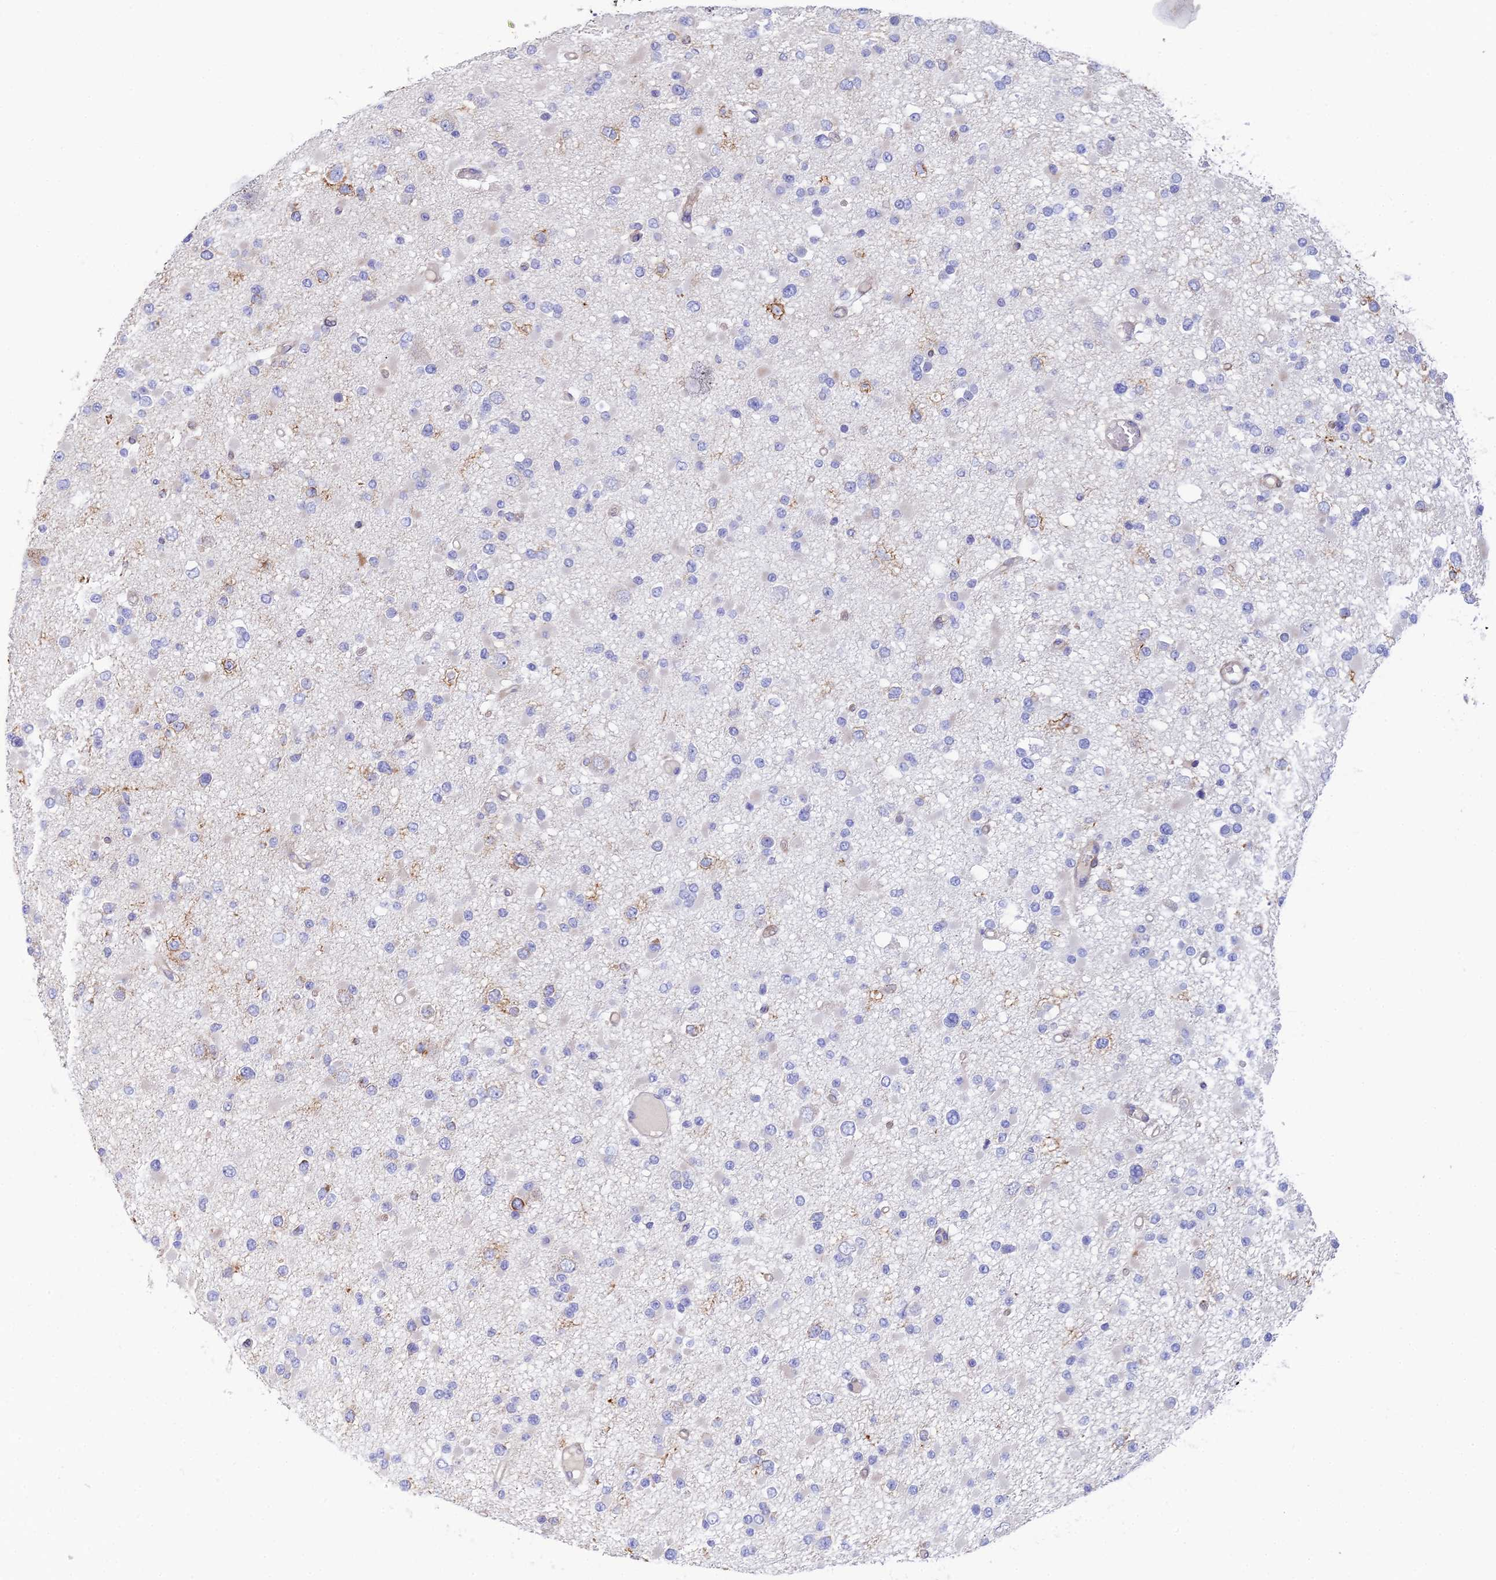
{"staining": {"intensity": "negative", "quantity": "none", "location": "none"}, "tissue": "glioma", "cell_type": "Tumor cells", "image_type": "cancer", "snomed": [{"axis": "morphology", "description": "Glioma, malignant, Low grade"}, {"axis": "topography", "description": "Brain"}], "caption": "Tumor cells show no significant expression in glioma. (DAB (3,3'-diaminobenzidine) IHC, high magnification).", "gene": "CSPG4", "patient": {"sex": "female", "age": 22}}